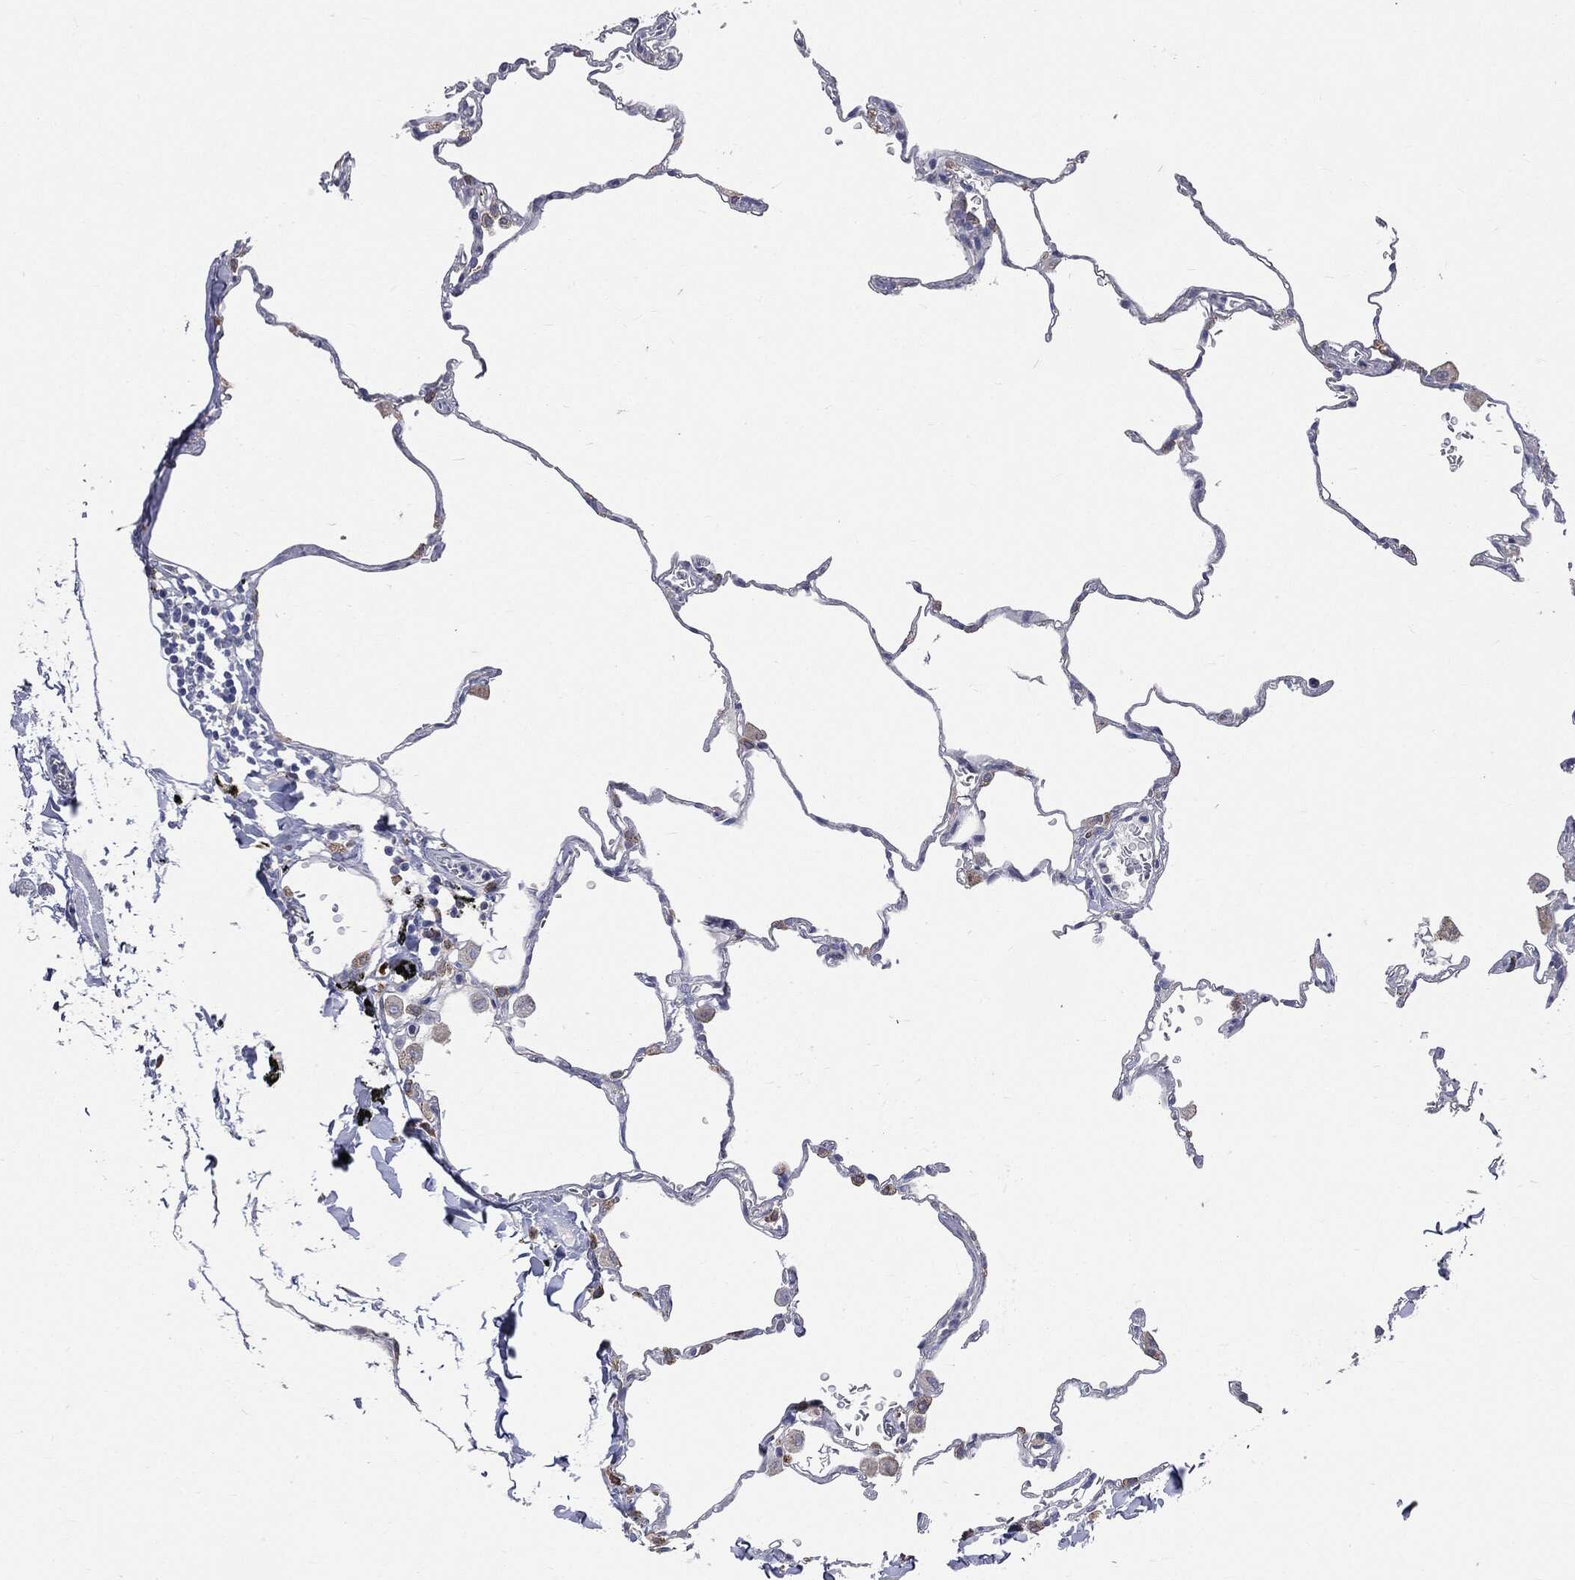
{"staining": {"intensity": "negative", "quantity": "none", "location": "none"}, "tissue": "lung", "cell_type": "Alveolar cells", "image_type": "normal", "snomed": [{"axis": "morphology", "description": "Normal tissue, NOS"}, {"axis": "morphology", "description": "Adenocarcinoma, metastatic, NOS"}, {"axis": "topography", "description": "Lung"}], "caption": "Immunohistochemical staining of normal human lung displays no significant expression in alveolar cells. Nuclei are stained in blue.", "gene": "PTGS2", "patient": {"sex": "male", "age": 45}}